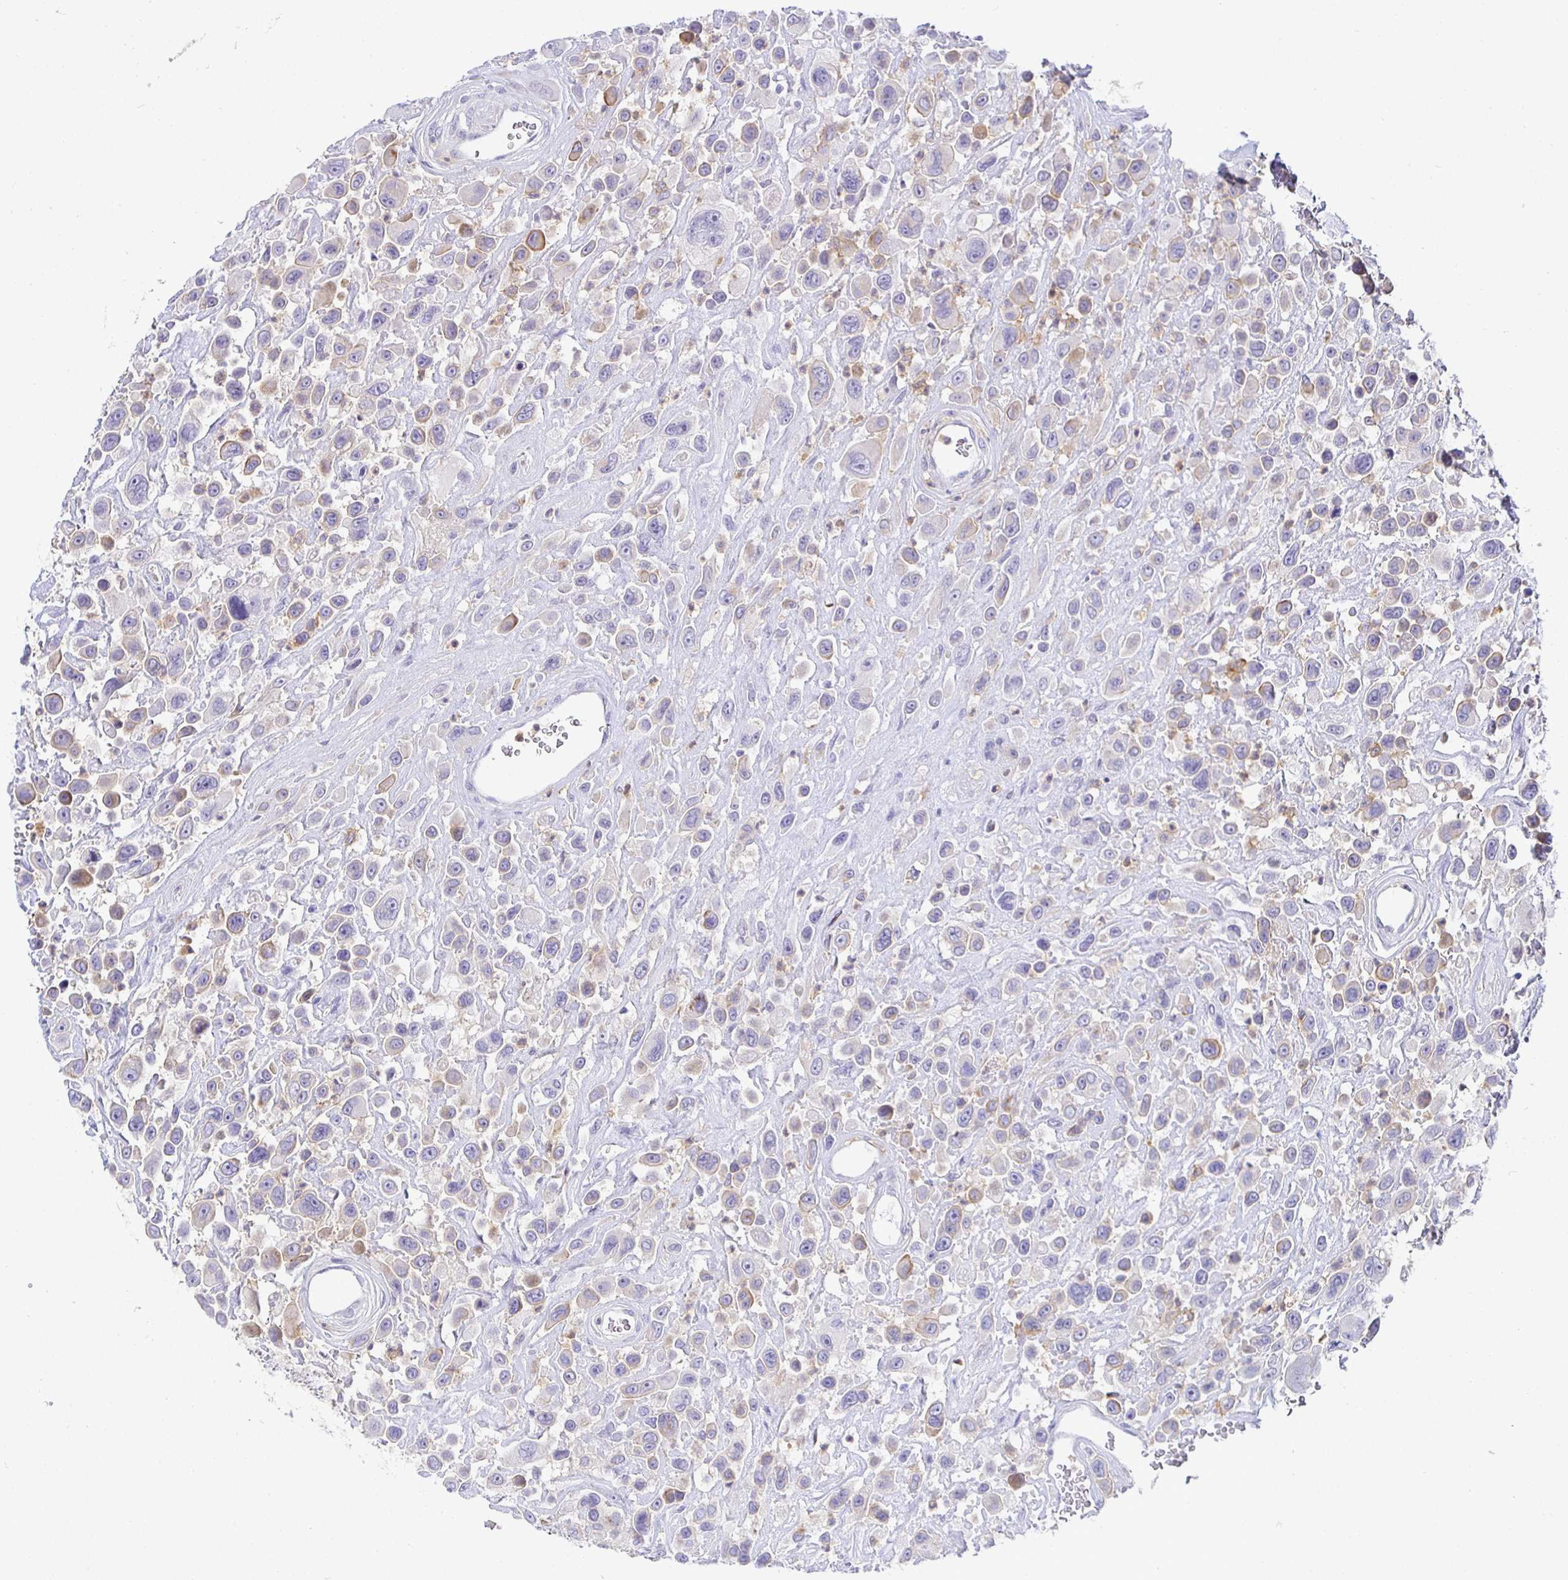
{"staining": {"intensity": "moderate", "quantity": "<25%", "location": "cytoplasmic/membranous"}, "tissue": "urothelial cancer", "cell_type": "Tumor cells", "image_type": "cancer", "snomed": [{"axis": "morphology", "description": "Urothelial carcinoma, High grade"}, {"axis": "topography", "description": "Urinary bladder"}], "caption": "Urothelial carcinoma (high-grade) tissue displays moderate cytoplasmic/membranous expression in about <25% of tumor cells The staining was performed using DAB to visualize the protein expression in brown, while the nuclei were stained in blue with hematoxylin (Magnification: 20x).", "gene": "SIRPA", "patient": {"sex": "male", "age": 53}}